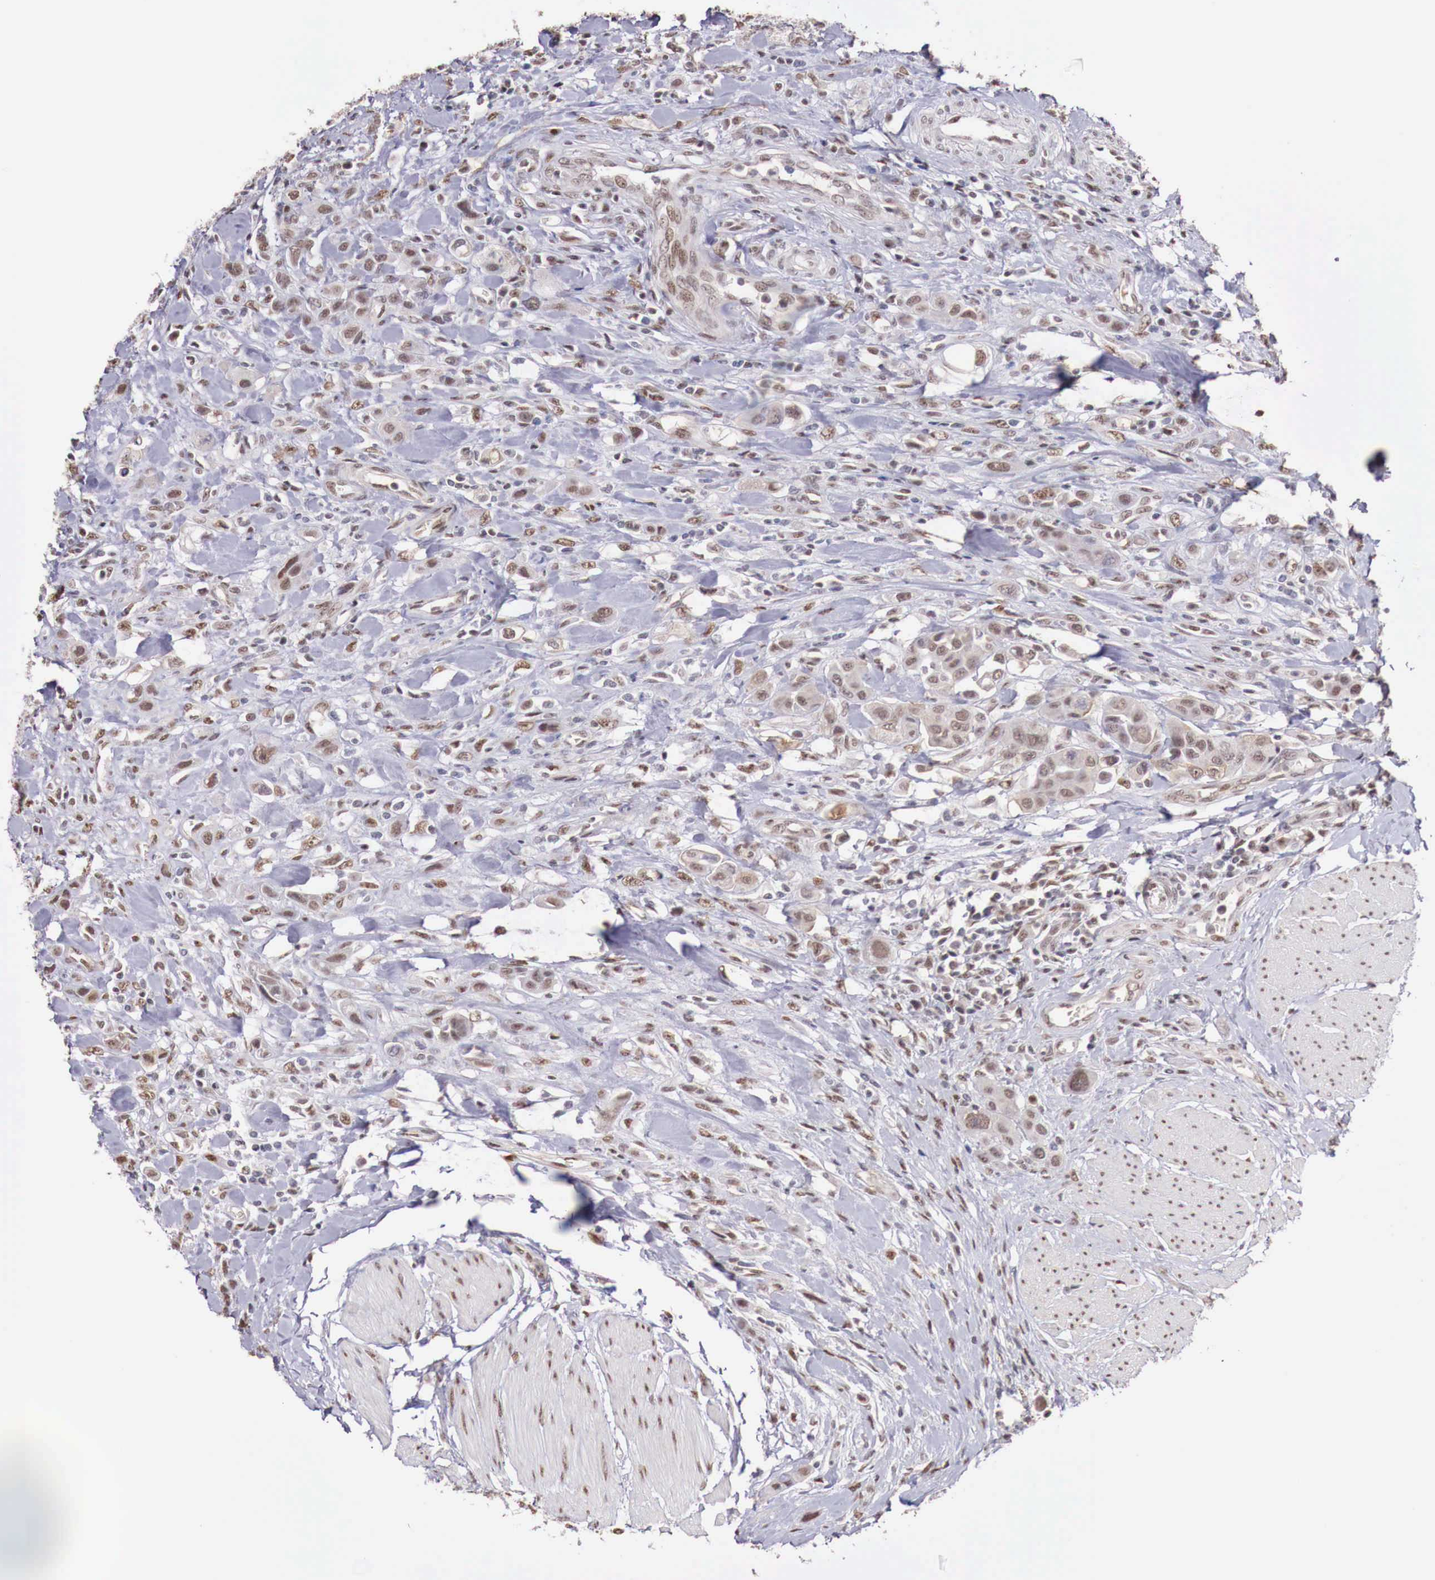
{"staining": {"intensity": "moderate", "quantity": ">75%", "location": "nuclear"}, "tissue": "urothelial cancer", "cell_type": "Tumor cells", "image_type": "cancer", "snomed": [{"axis": "morphology", "description": "Urothelial carcinoma, High grade"}, {"axis": "topography", "description": "Urinary bladder"}], "caption": "Urothelial cancer stained with immunohistochemistry shows moderate nuclear staining in approximately >75% of tumor cells.", "gene": "FOXP2", "patient": {"sex": "male", "age": 50}}